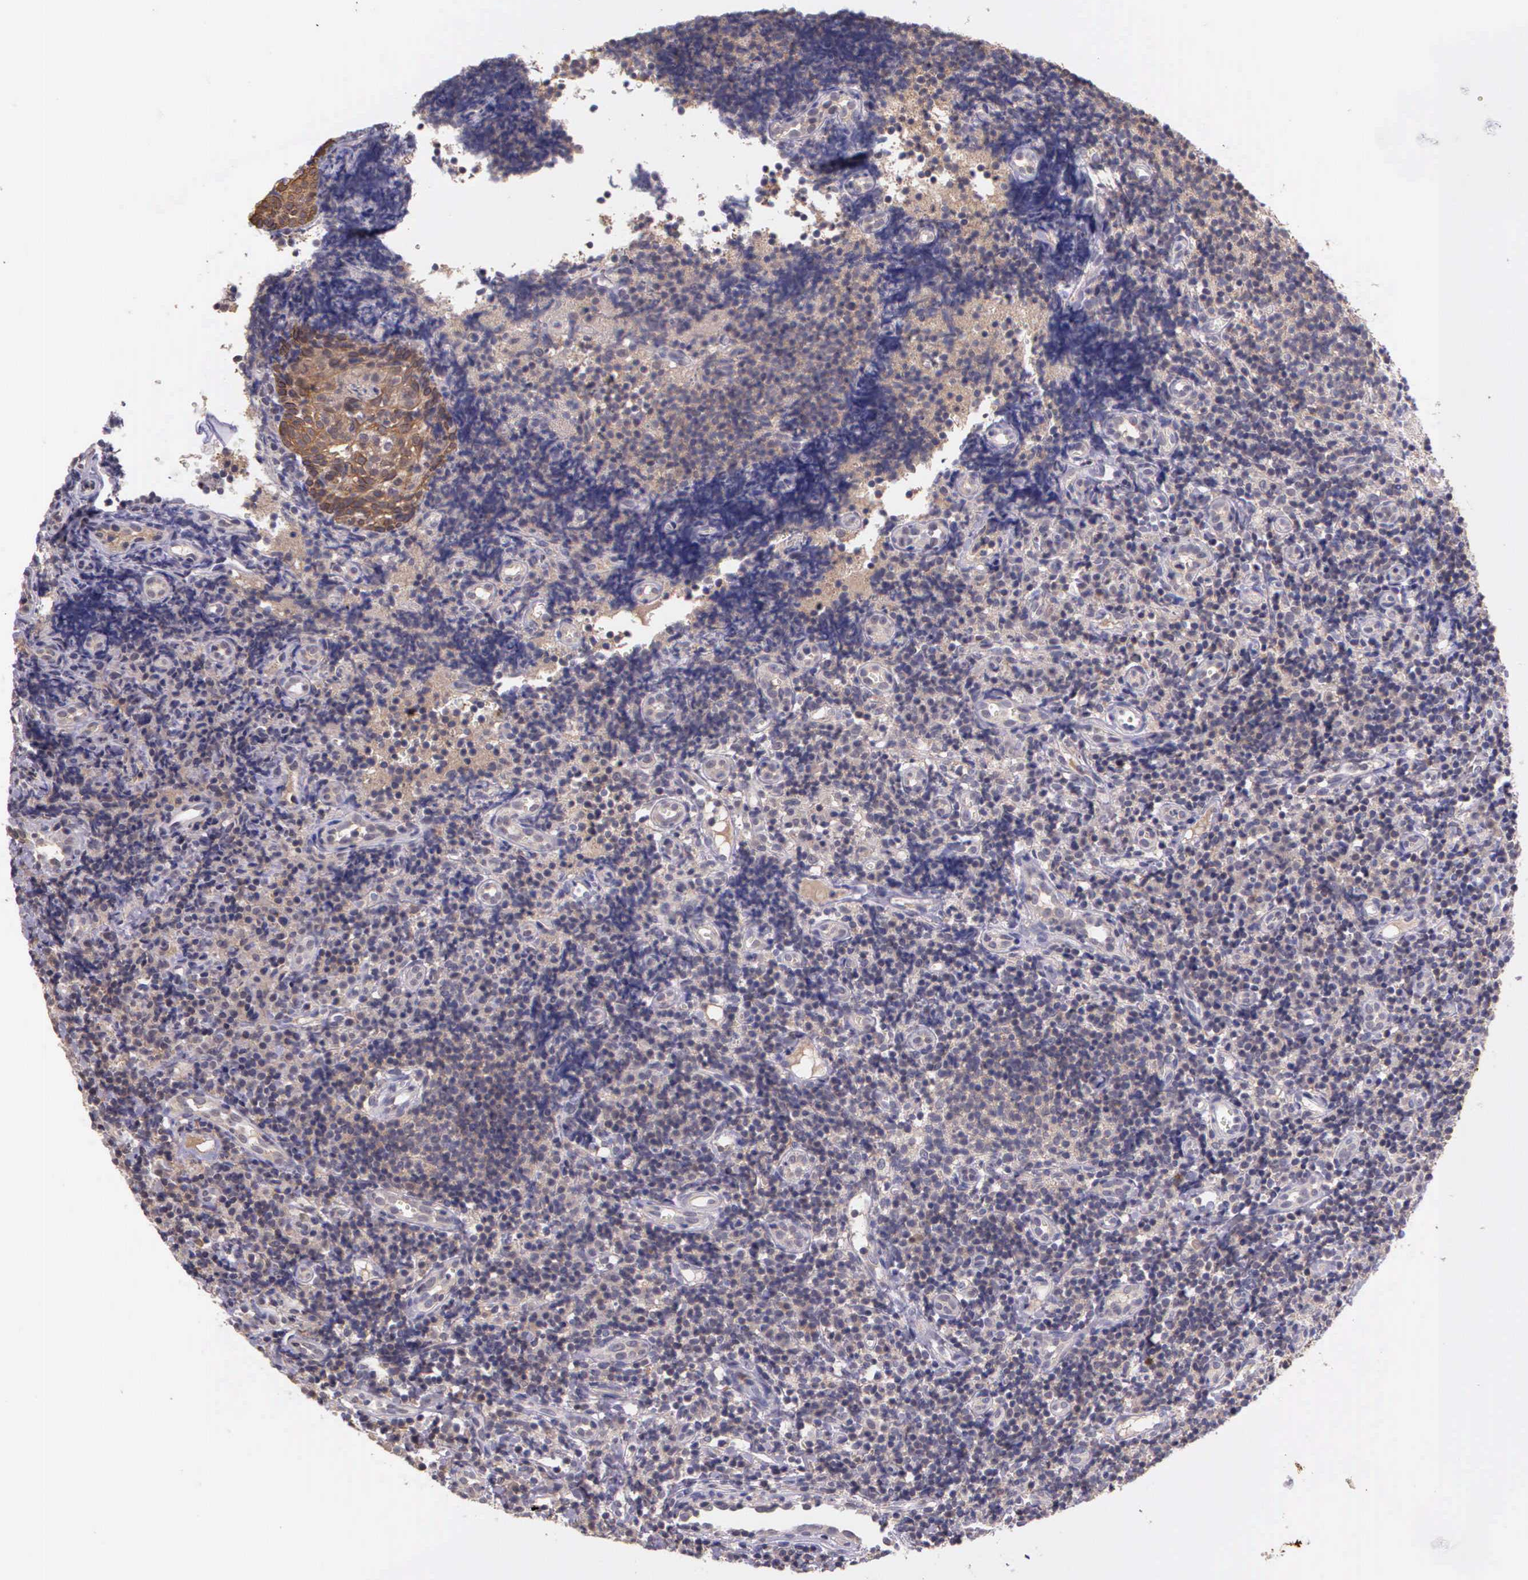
{"staining": {"intensity": "moderate", "quantity": "25%-75%", "location": "cytoplasmic/membranous"}, "tissue": "tonsil", "cell_type": "Germinal center cells", "image_type": "normal", "snomed": [{"axis": "morphology", "description": "Normal tissue, NOS"}, {"axis": "topography", "description": "Tonsil"}], "caption": "High-power microscopy captured an immunohistochemistry (IHC) photomicrograph of normal tonsil, revealing moderate cytoplasmic/membranous staining in approximately 25%-75% of germinal center cells. (DAB (3,3'-diaminobenzidine) IHC with brightfield microscopy, high magnification).", "gene": "IGBP1P2", "patient": {"sex": "female", "age": 58}}